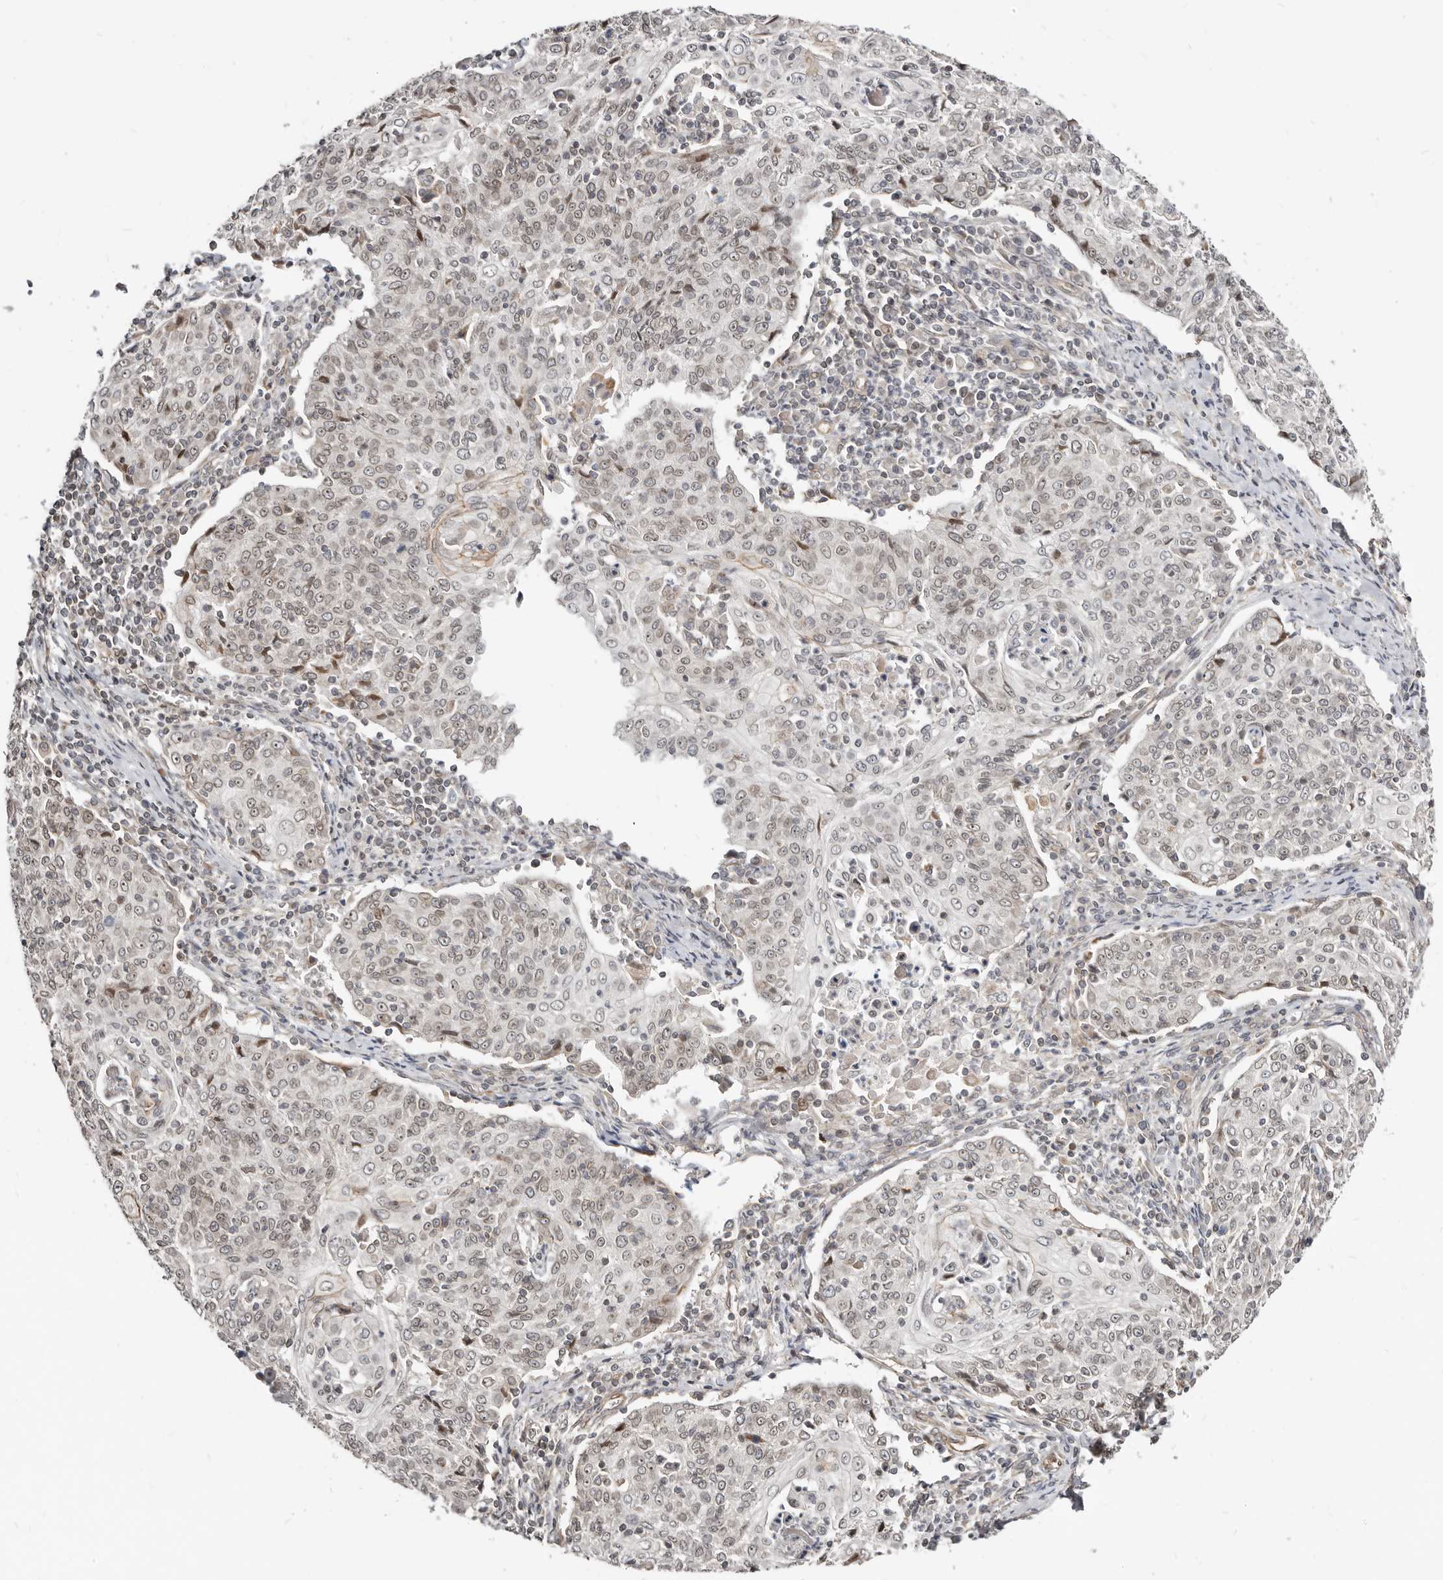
{"staining": {"intensity": "negative", "quantity": "none", "location": "none"}, "tissue": "cervical cancer", "cell_type": "Tumor cells", "image_type": "cancer", "snomed": [{"axis": "morphology", "description": "Squamous cell carcinoma, NOS"}, {"axis": "topography", "description": "Cervix"}], "caption": "Immunohistochemistry (IHC) image of neoplastic tissue: human cervical cancer stained with DAB exhibits no significant protein expression in tumor cells. (DAB (3,3'-diaminobenzidine) immunohistochemistry (IHC), high magnification).", "gene": "NUP153", "patient": {"sex": "female", "age": 48}}